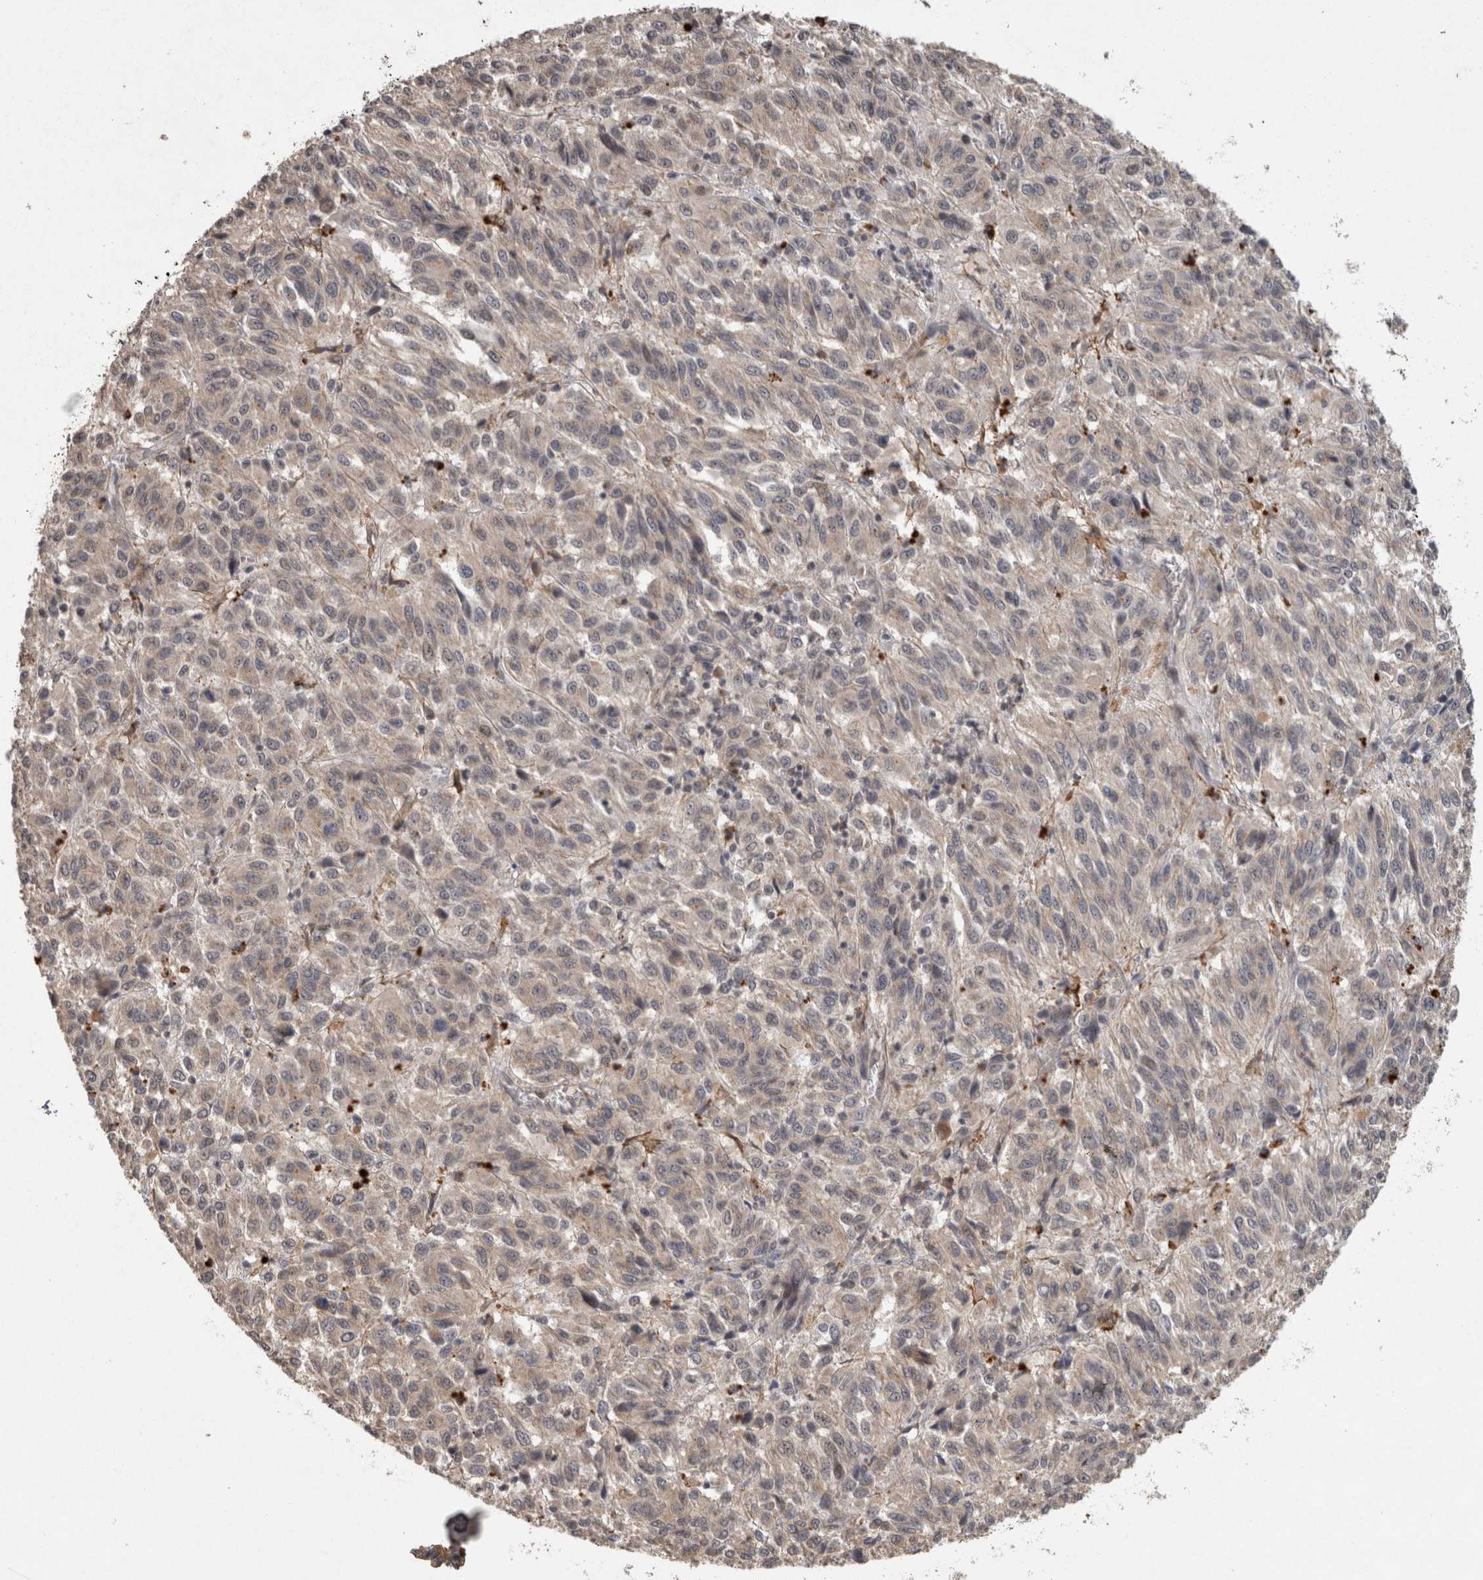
{"staining": {"intensity": "weak", "quantity": "25%-75%", "location": "cytoplasmic/membranous"}, "tissue": "melanoma", "cell_type": "Tumor cells", "image_type": "cancer", "snomed": [{"axis": "morphology", "description": "Malignant melanoma, Metastatic site"}, {"axis": "topography", "description": "Lung"}], "caption": "A photomicrograph of malignant melanoma (metastatic site) stained for a protein demonstrates weak cytoplasmic/membranous brown staining in tumor cells.", "gene": "RHPN1", "patient": {"sex": "male", "age": 64}}